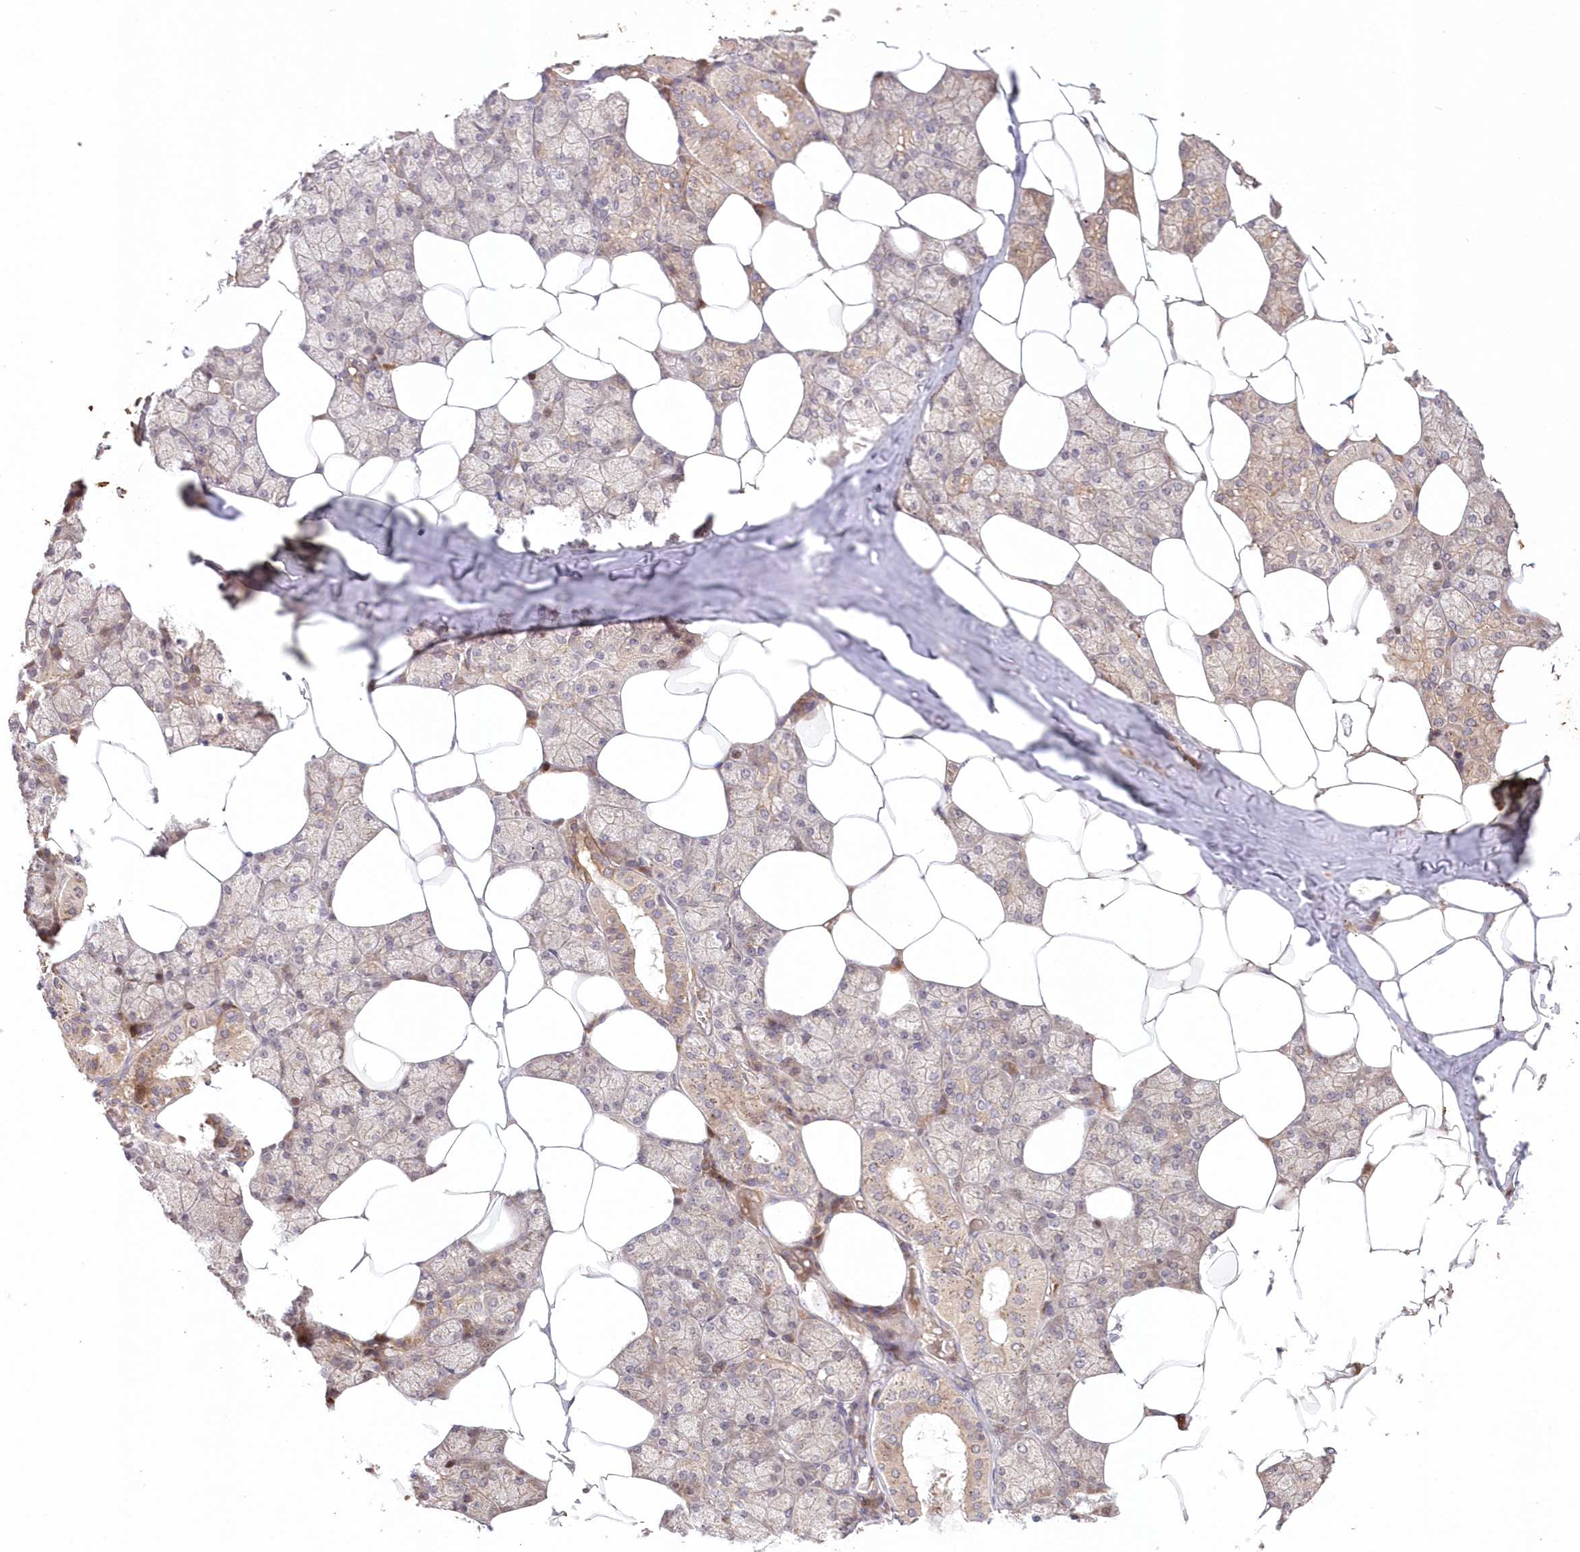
{"staining": {"intensity": "moderate", "quantity": "<25%", "location": "cytoplasmic/membranous"}, "tissue": "salivary gland", "cell_type": "Glandular cells", "image_type": "normal", "snomed": [{"axis": "morphology", "description": "Normal tissue, NOS"}, {"axis": "topography", "description": "Salivary gland"}], "caption": "A histopathology image of salivary gland stained for a protein demonstrates moderate cytoplasmic/membranous brown staining in glandular cells. The staining was performed using DAB, with brown indicating positive protein expression. Nuclei are stained blue with hematoxylin.", "gene": "UBTD2", "patient": {"sex": "male", "age": 62}}